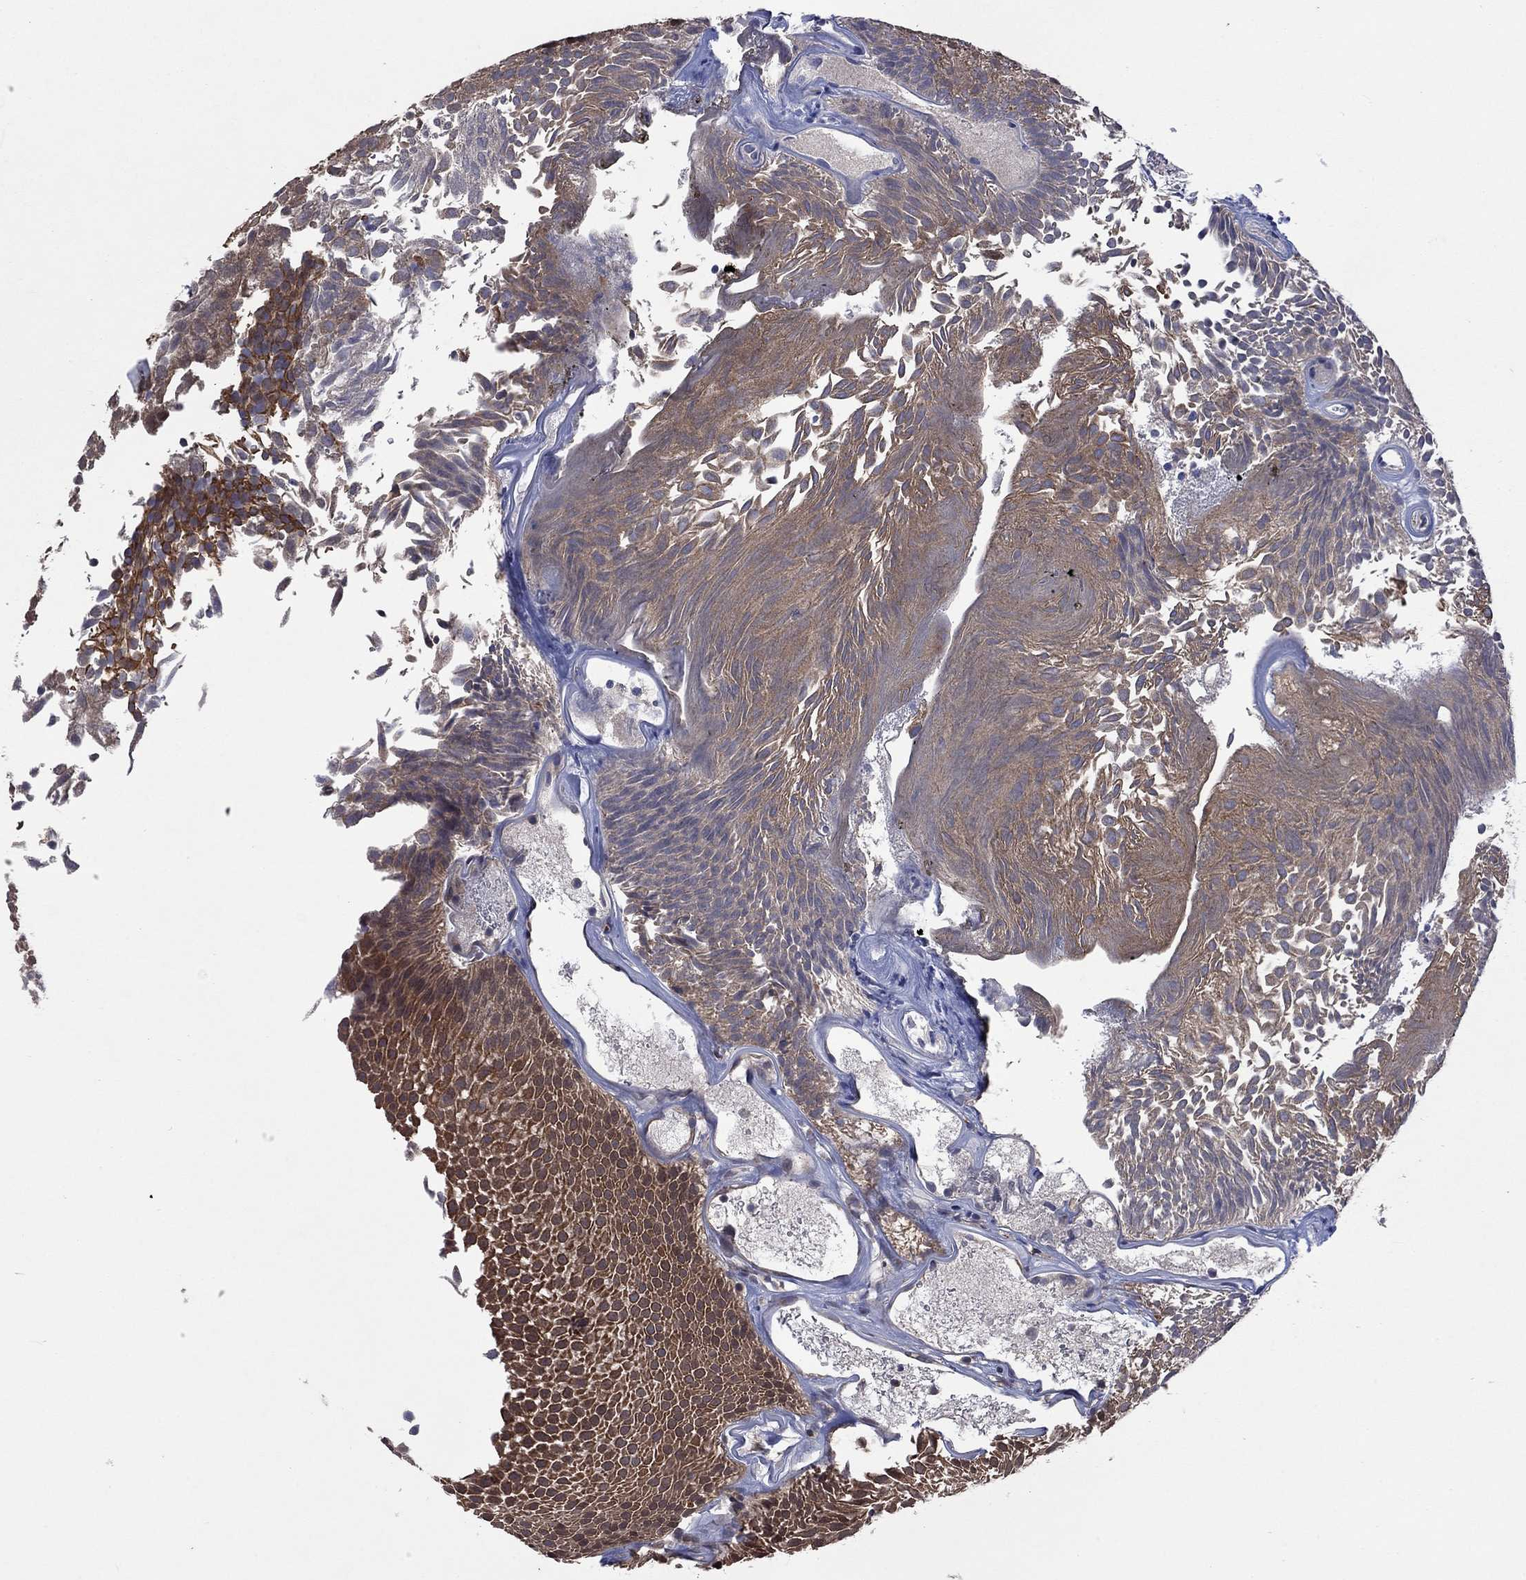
{"staining": {"intensity": "moderate", "quantity": "<25%", "location": "cytoplasmic/membranous"}, "tissue": "urothelial cancer", "cell_type": "Tumor cells", "image_type": "cancer", "snomed": [{"axis": "morphology", "description": "Urothelial carcinoma, Low grade"}, {"axis": "topography", "description": "Urinary bladder"}], "caption": "Protein expression by immunohistochemistry shows moderate cytoplasmic/membranous expression in approximately <25% of tumor cells in urothelial carcinoma (low-grade).", "gene": "IAH1", "patient": {"sex": "male", "age": 52}}